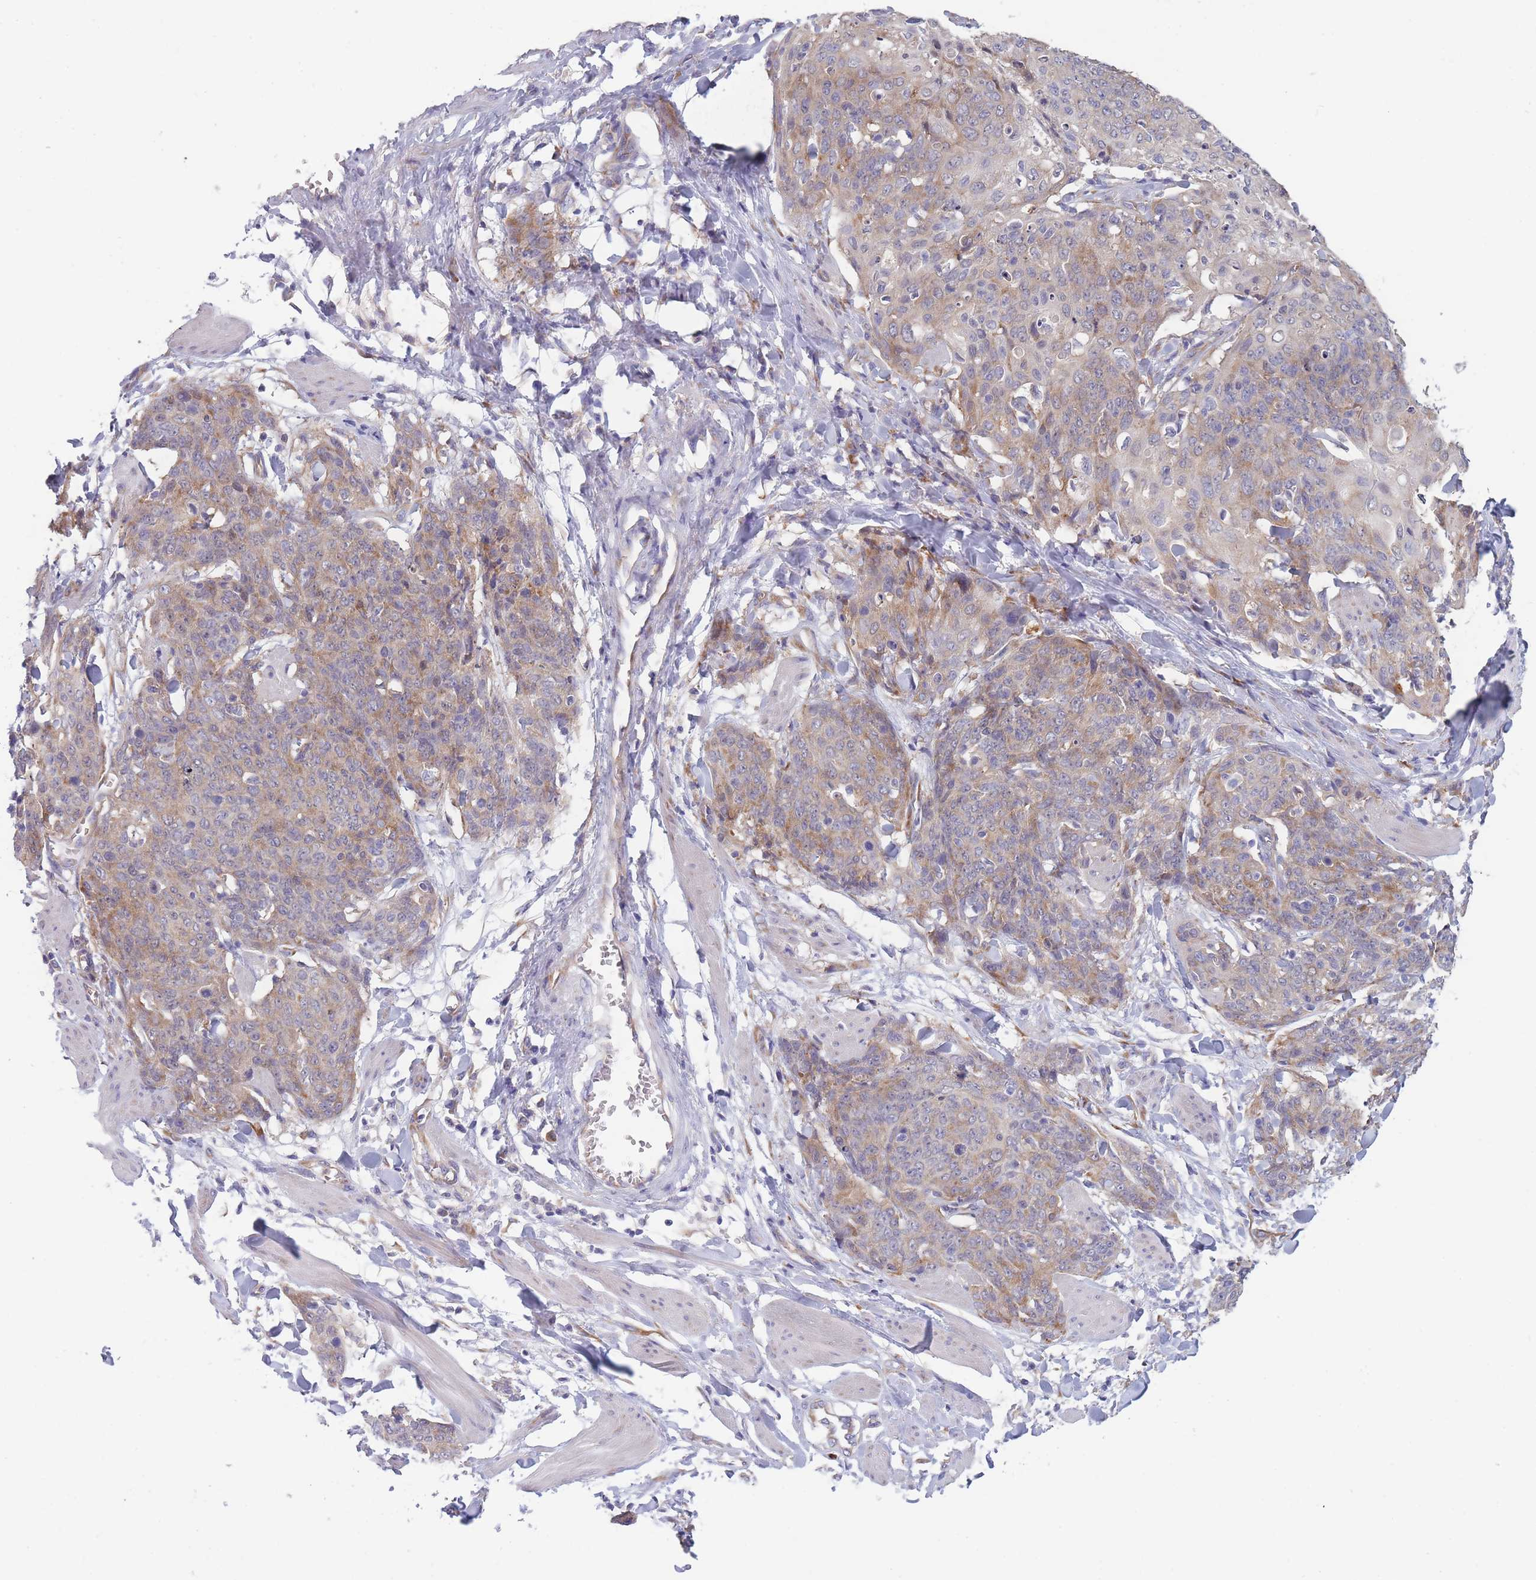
{"staining": {"intensity": "moderate", "quantity": ">75%", "location": "cytoplasmic/membranous"}, "tissue": "skin cancer", "cell_type": "Tumor cells", "image_type": "cancer", "snomed": [{"axis": "morphology", "description": "Squamous cell carcinoma, NOS"}, {"axis": "topography", "description": "Skin"}, {"axis": "topography", "description": "Vulva"}], "caption": "This image reveals immunohistochemistry (IHC) staining of human skin cancer, with medium moderate cytoplasmic/membranous positivity in approximately >75% of tumor cells.", "gene": "NDUFAF6", "patient": {"sex": "female", "age": 85}}